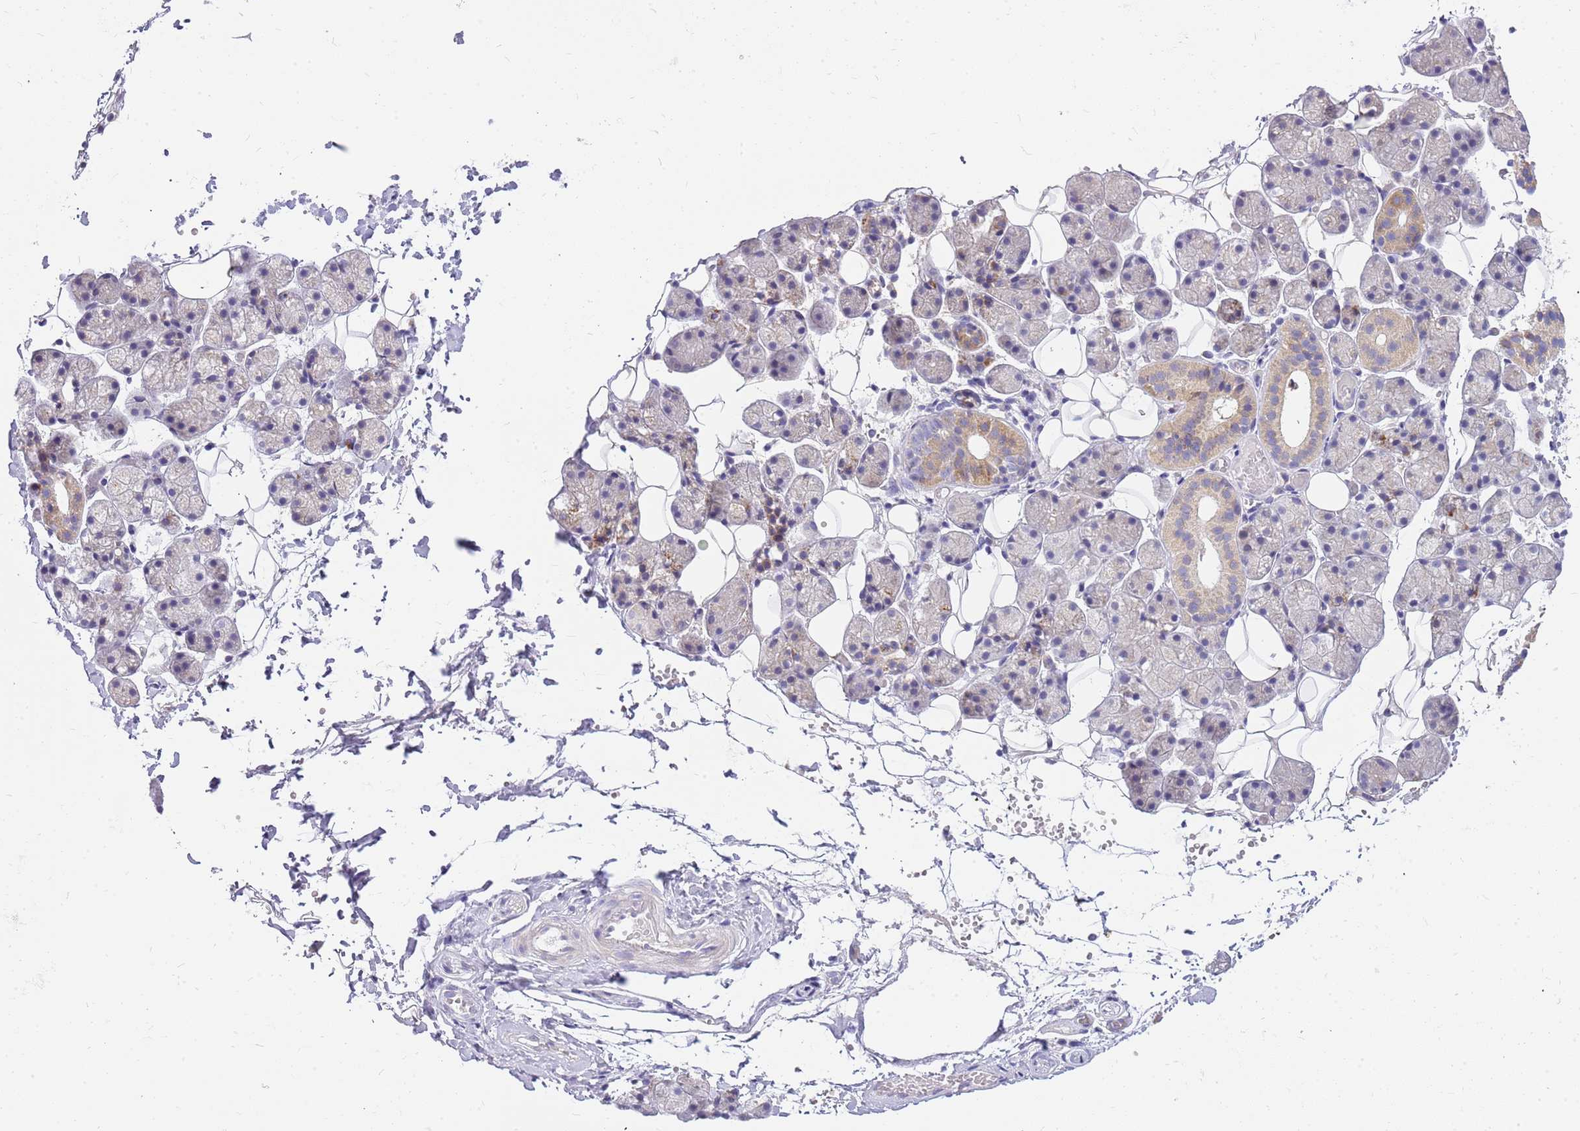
{"staining": {"intensity": "strong", "quantity": "<25%", "location": "cytoplasmic/membranous"}, "tissue": "salivary gland", "cell_type": "Glandular cells", "image_type": "normal", "snomed": [{"axis": "morphology", "description": "Normal tissue, NOS"}, {"axis": "topography", "description": "Salivary gland"}], "caption": "A brown stain labels strong cytoplasmic/membranous positivity of a protein in glandular cells of unremarkable salivary gland. (Brightfield microscopy of DAB IHC at high magnification).", "gene": "DNAJA3", "patient": {"sex": "female", "age": 33}}